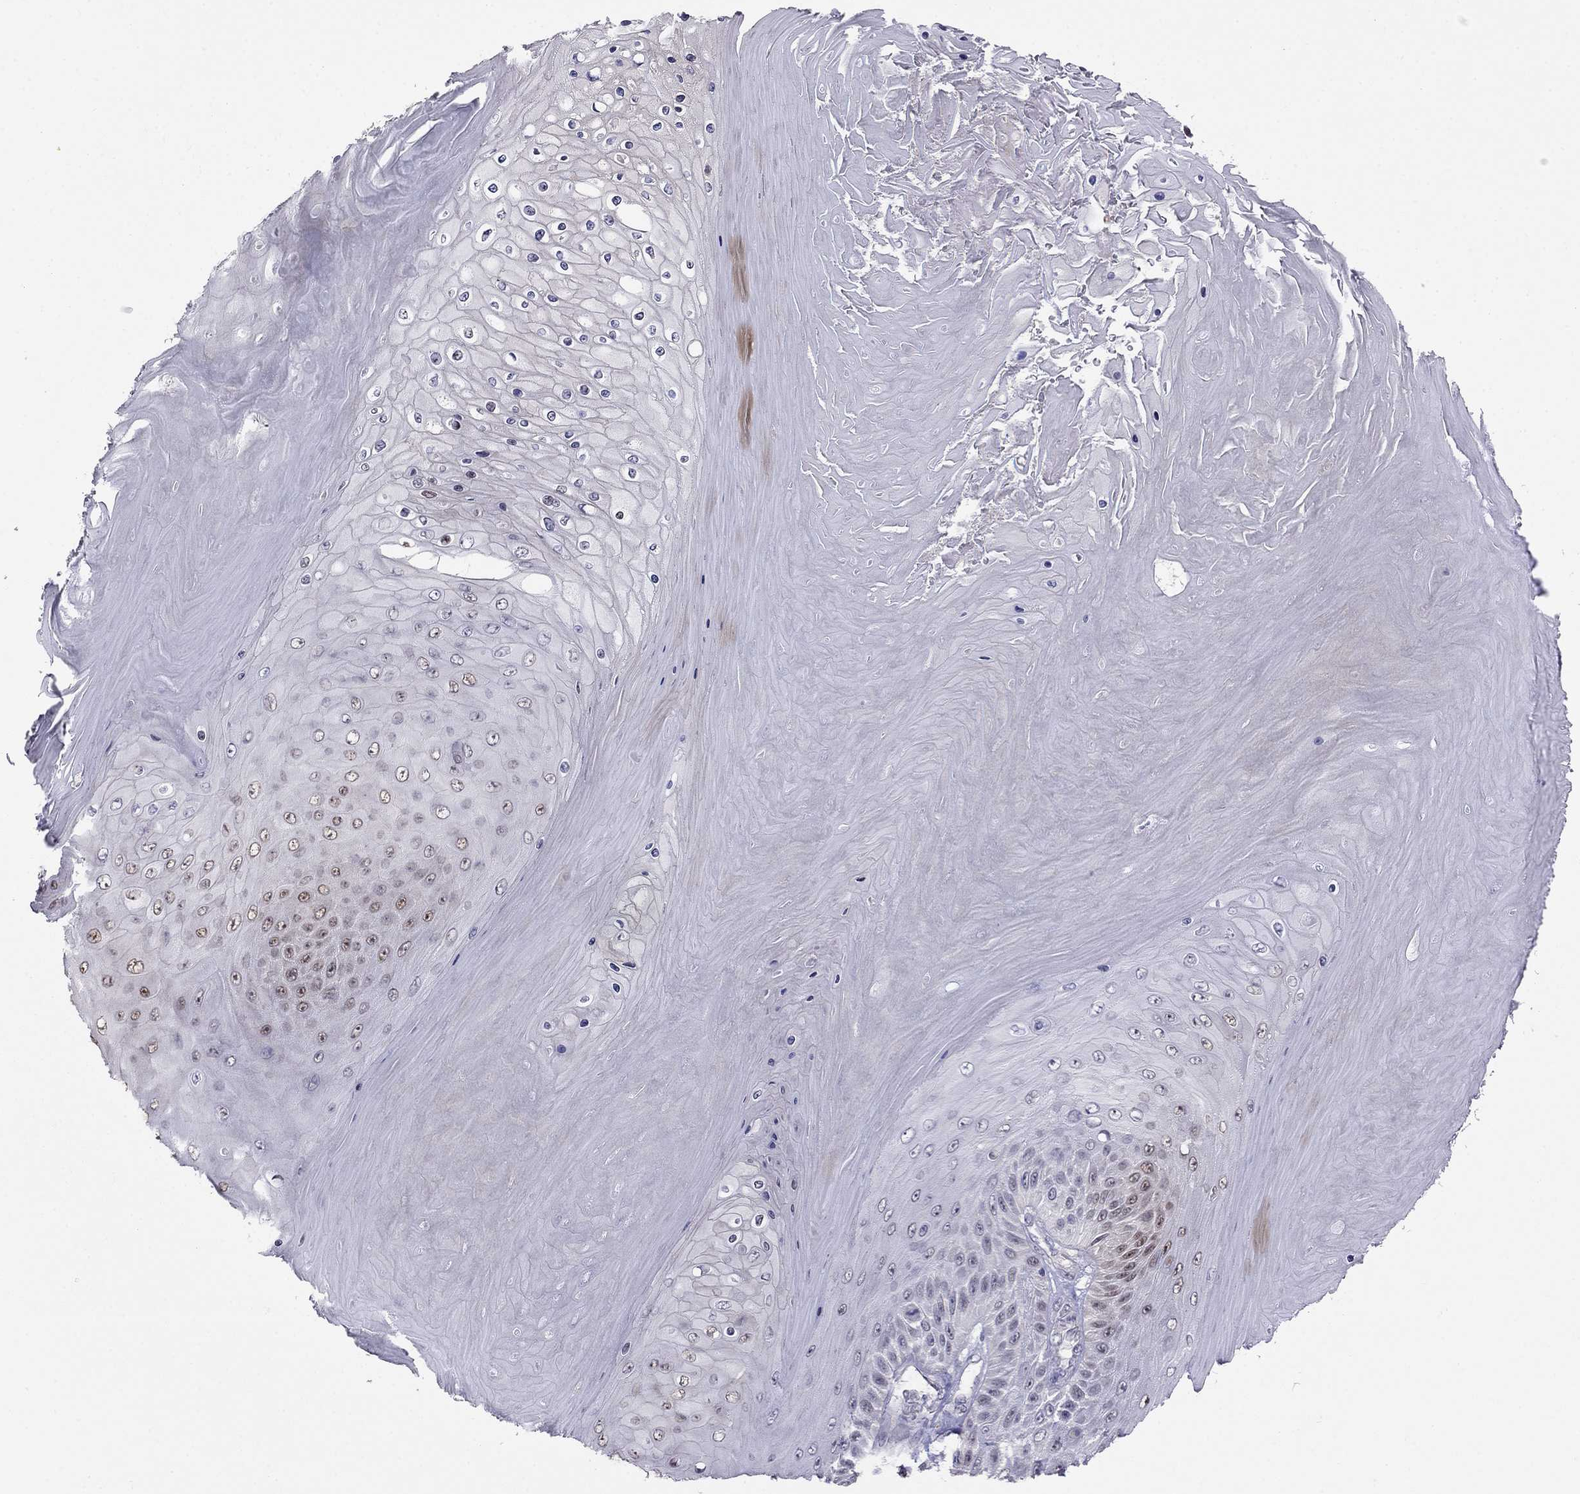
{"staining": {"intensity": "weak", "quantity": "25%-75%", "location": "nuclear"}, "tissue": "skin cancer", "cell_type": "Tumor cells", "image_type": "cancer", "snomed": [{"axis": "morphology", "description": "Squamous cell carcinoma, NOS"}, {"axis": "topography", "description": "Skin"}], "caption": "A high-resolution histopathology image shows IHC staining of skin cancer, which demonstrates weak nuclear expression in about 25%-75% of tumor cells.", "gene": "LRRC39", "patient": {"sex": "male", "age": 62}}